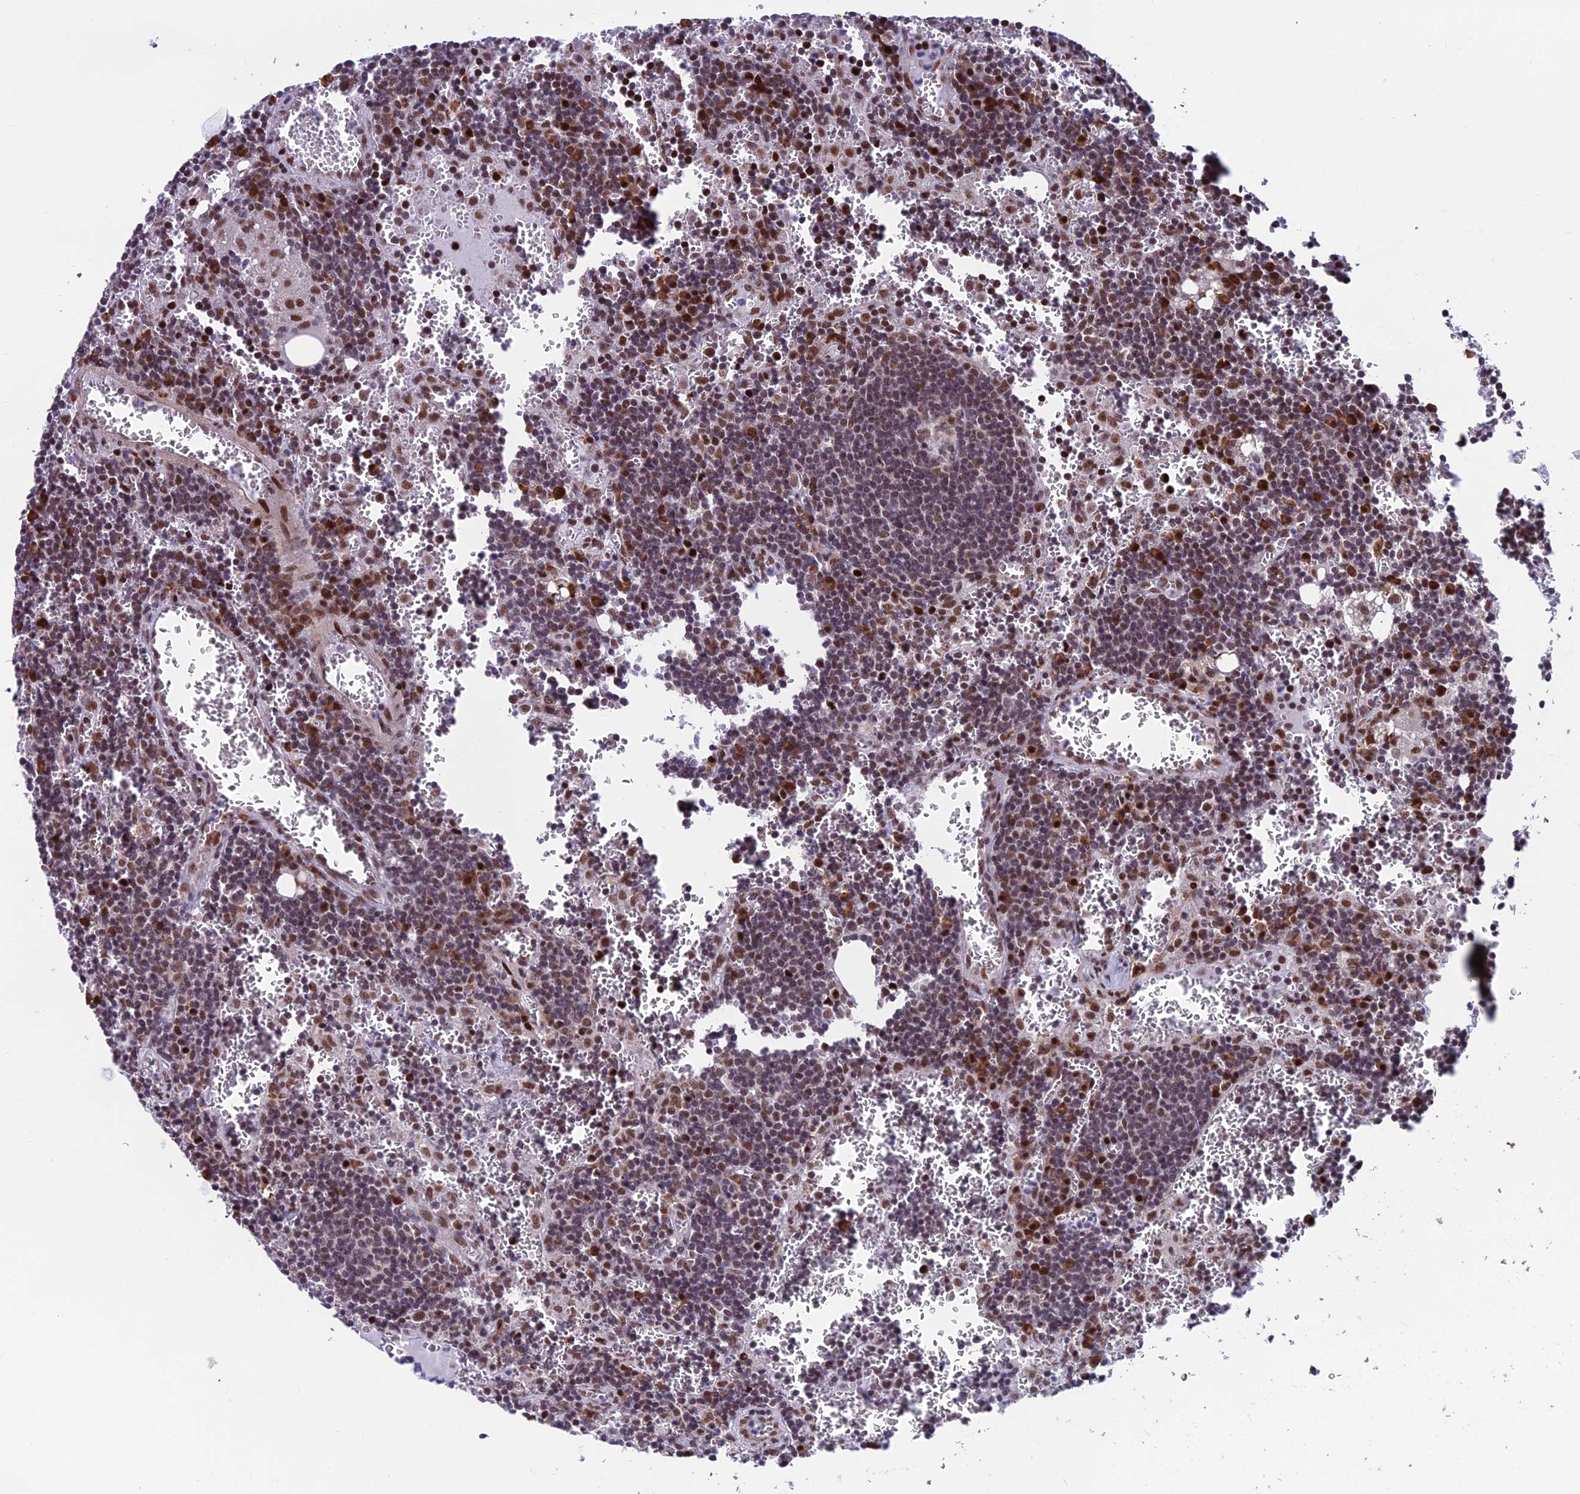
{"staining": {"intensity": "weak", "quantity": "25%-75%", "location": "nuclear"}, "tissue": "lymph node", "cell_type": "Germinal center cells", "image_type": "normal", "snomed": [{"axis": "morphology", "description": "Normal tissue, NOS"}, {"axis": "topography", "description": "Lymph node"}], "caption": "A brown stain shows weak nuclear positivity of a protein in germinal center cells of normal human lymph node.", "gene": "KIAA1191", "patient": {"sex": "female", "age": 73}}